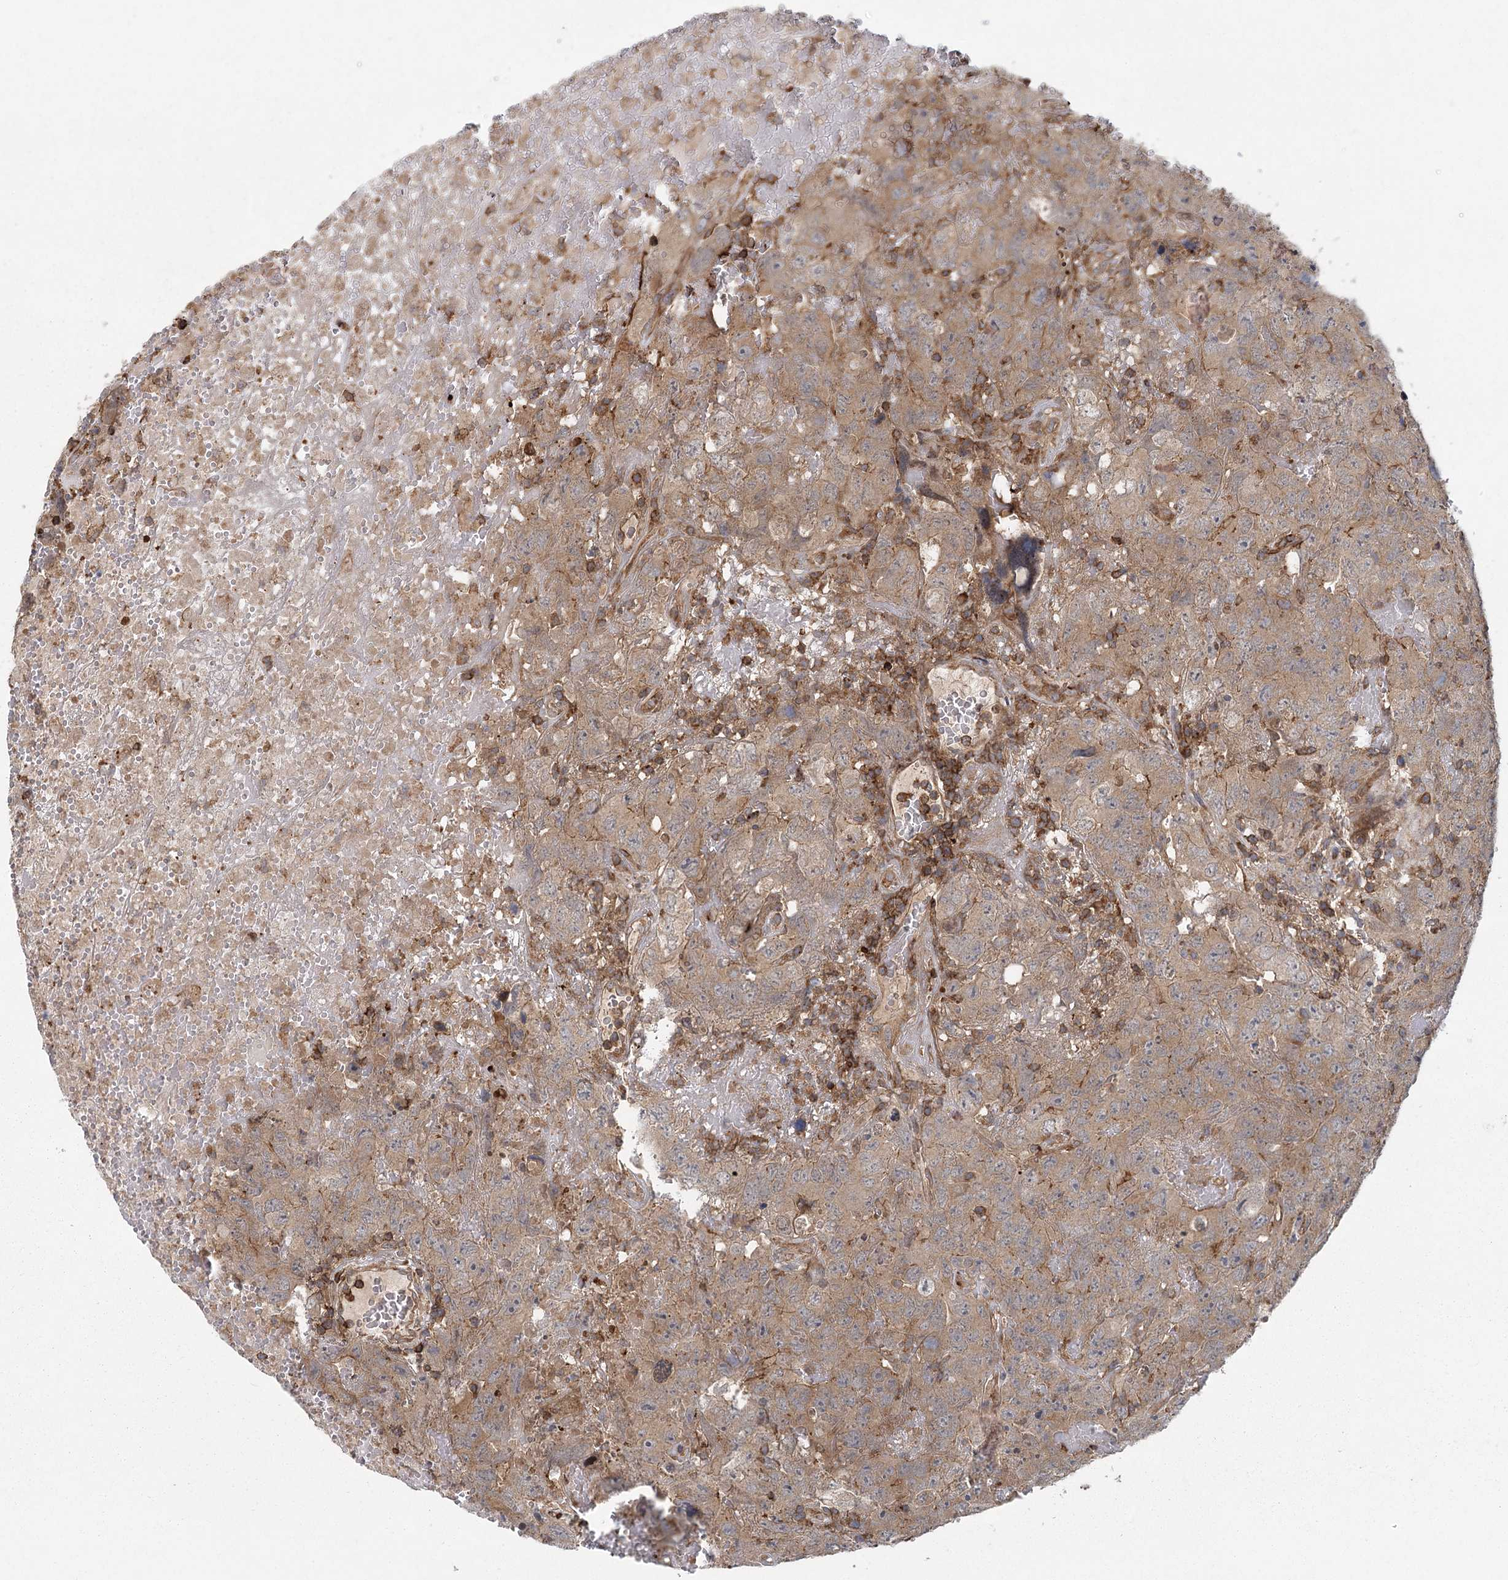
{"staining": {"intensity": "moderate", "quantity": ">75%", "location": "cytoplasmic/membranous"}, "tissue": "testis cancer", "cell_type": "Tumor cells", "image_type": "cancer", "snomed": [{"axis": "morphology", "description": "Carcinoma, Embryonal, NOS"}, {"axis": "topography", "description": "Testis"}], "caption": "Tumor cells show medium levels of moderate cytoplasmic/membranous expression in about >75% of cells in human testis cancer (embryonal carcinoma). The protein is stained brown, and the nuclei are stained in blue (DAB (3,3'-diaminobenzidine) IHC with brightfield microscopy, high magnification).", "gene": "PLEKHA7", "patient": {"sex": "male", "age": 45}}